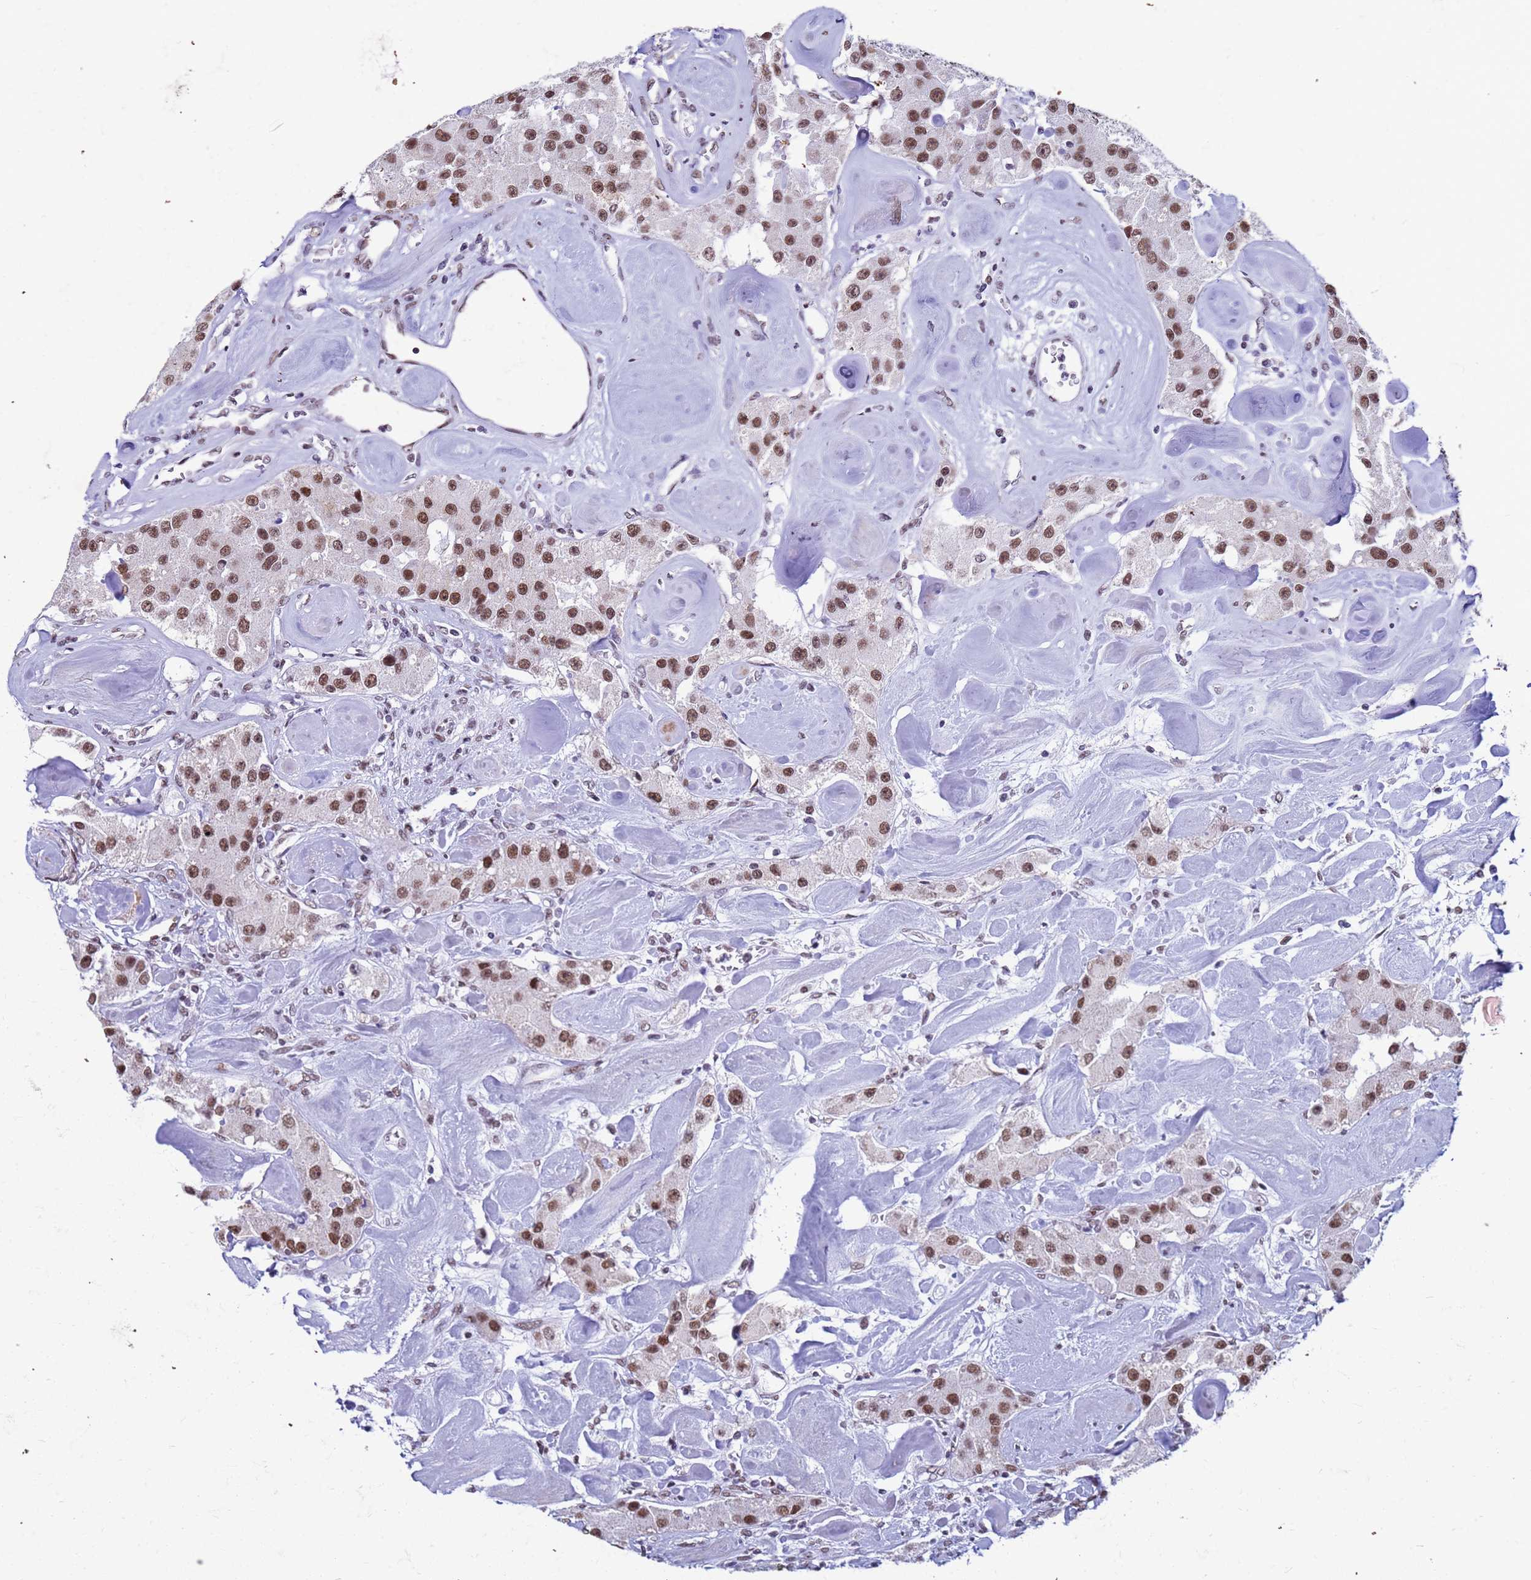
{"staining": {"intensity": "moderate", "quantity": ">75%", "location": "nuclear"}, "tissue": "carcinoid", "cell_type": "Tumor cells", "image_type": "cancer", "snomed": [{"axis": "morphology", "description": "Carcinoid, malignant, NOS"}, {"axis": "topography", "description": "Pancreas"}], "caption": "The image demonstrates a brown stain indicating the presence of a protein in the nuclear of tumor cells in carcinoid (malignant). The staining was performed using DAB, with brown indicating positive protein expression. Nuclei are stained blue with hematoxylin.", "gene": "FAM170B", "patient": {"sex": "male", "age": 41}}